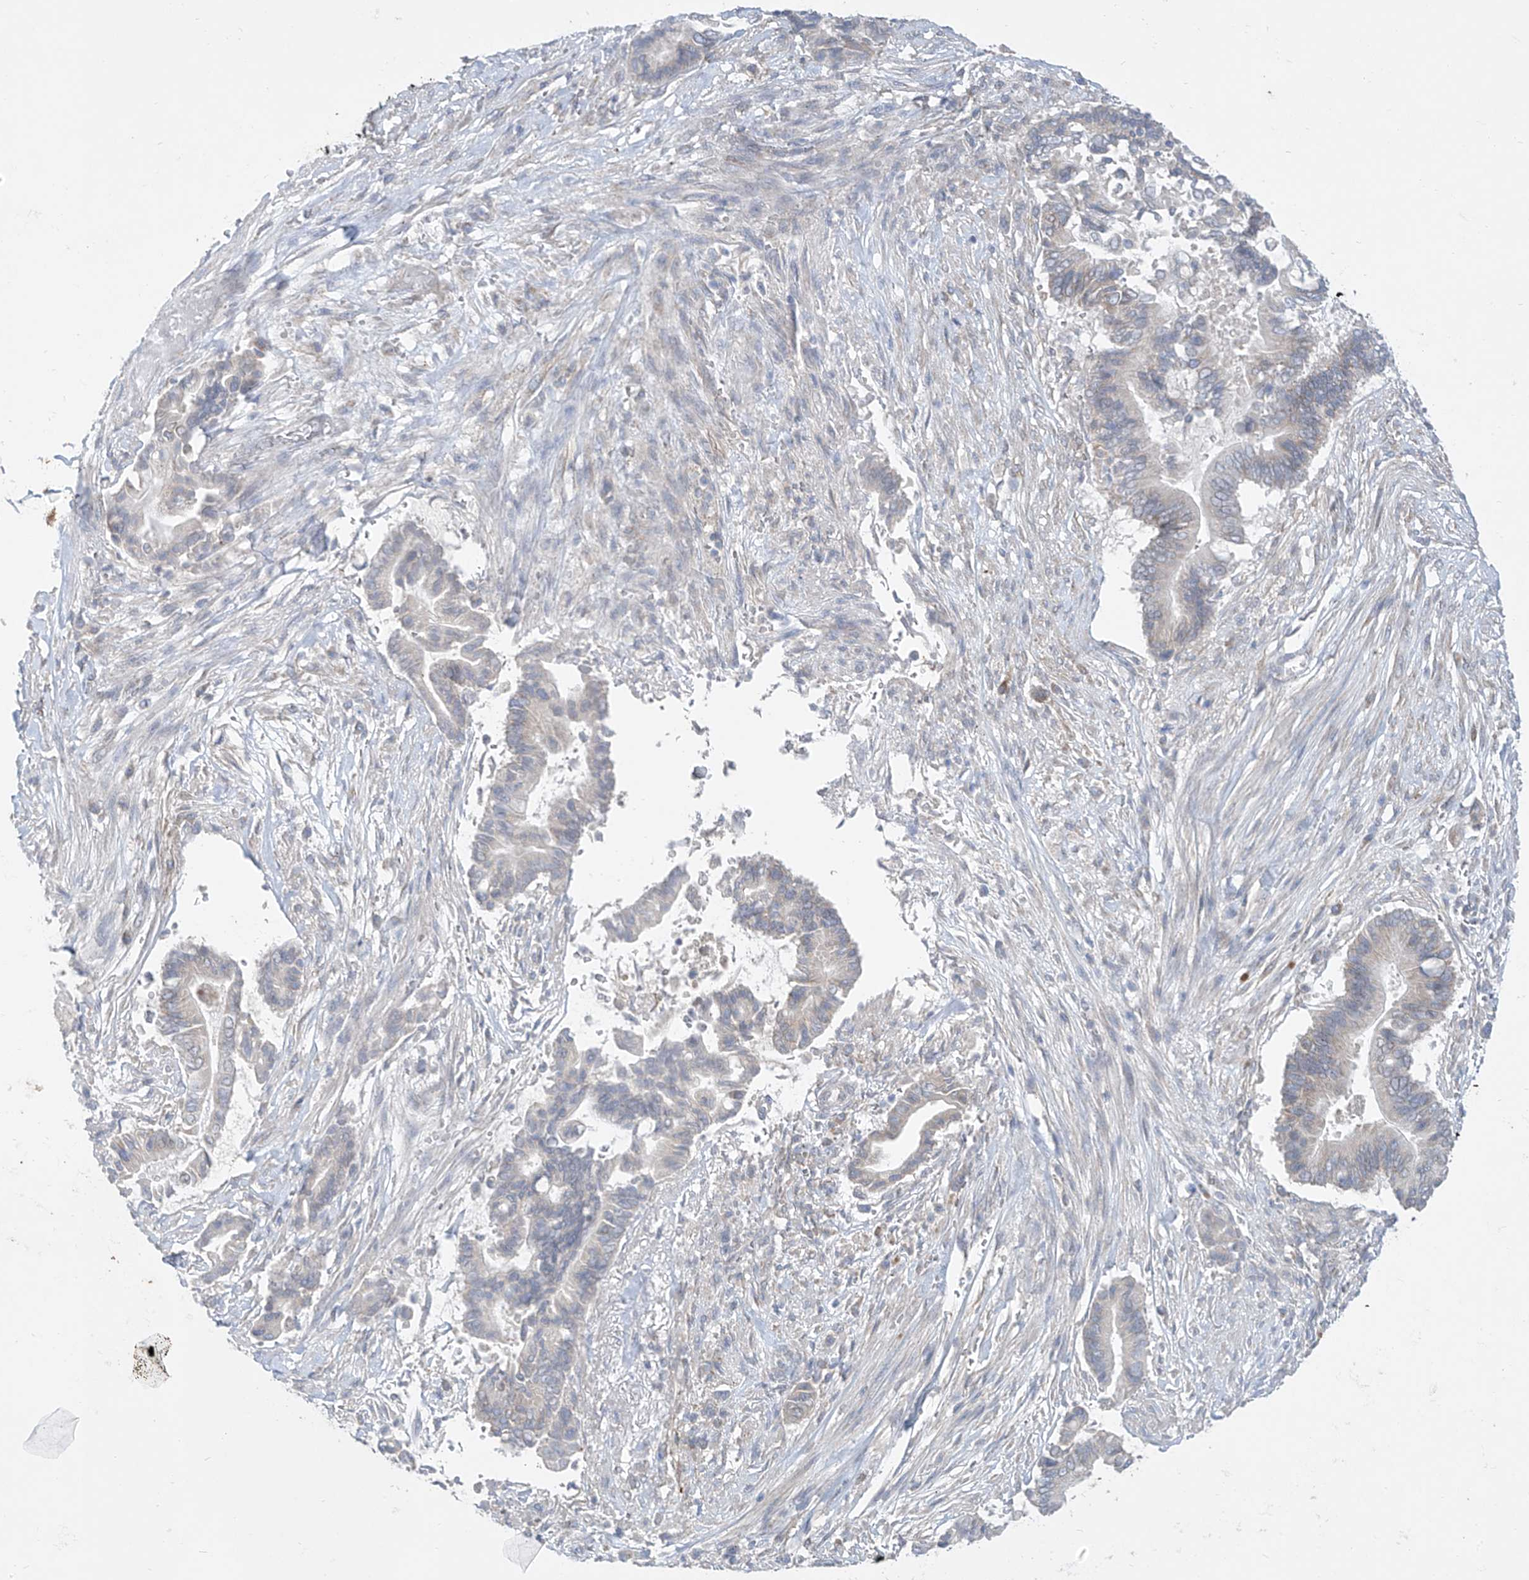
{"staining": {"intensity": "negative", "quantity": "none", "location": "none"}, "tissue": "pancreatic cancer", "cell_type": "Tumor cells", "image_type": "cancer", "snomed": [{"axis": "morphology", "description": "Adenocarcinoma, NOS"}, {"axis": "topography", "description": "Pancreas"}], "caption": "High magnification brightfield microscopy of adenocarcinoma (pancreatic) stained with DAB (3,3'-diaminobenzidine) (brown) and counterstained with hematoxylin (blue): tumor cells show no significant positivity.", "gene": "KRTAP25-1", "patient": {"sex": "male", "age": 68}}